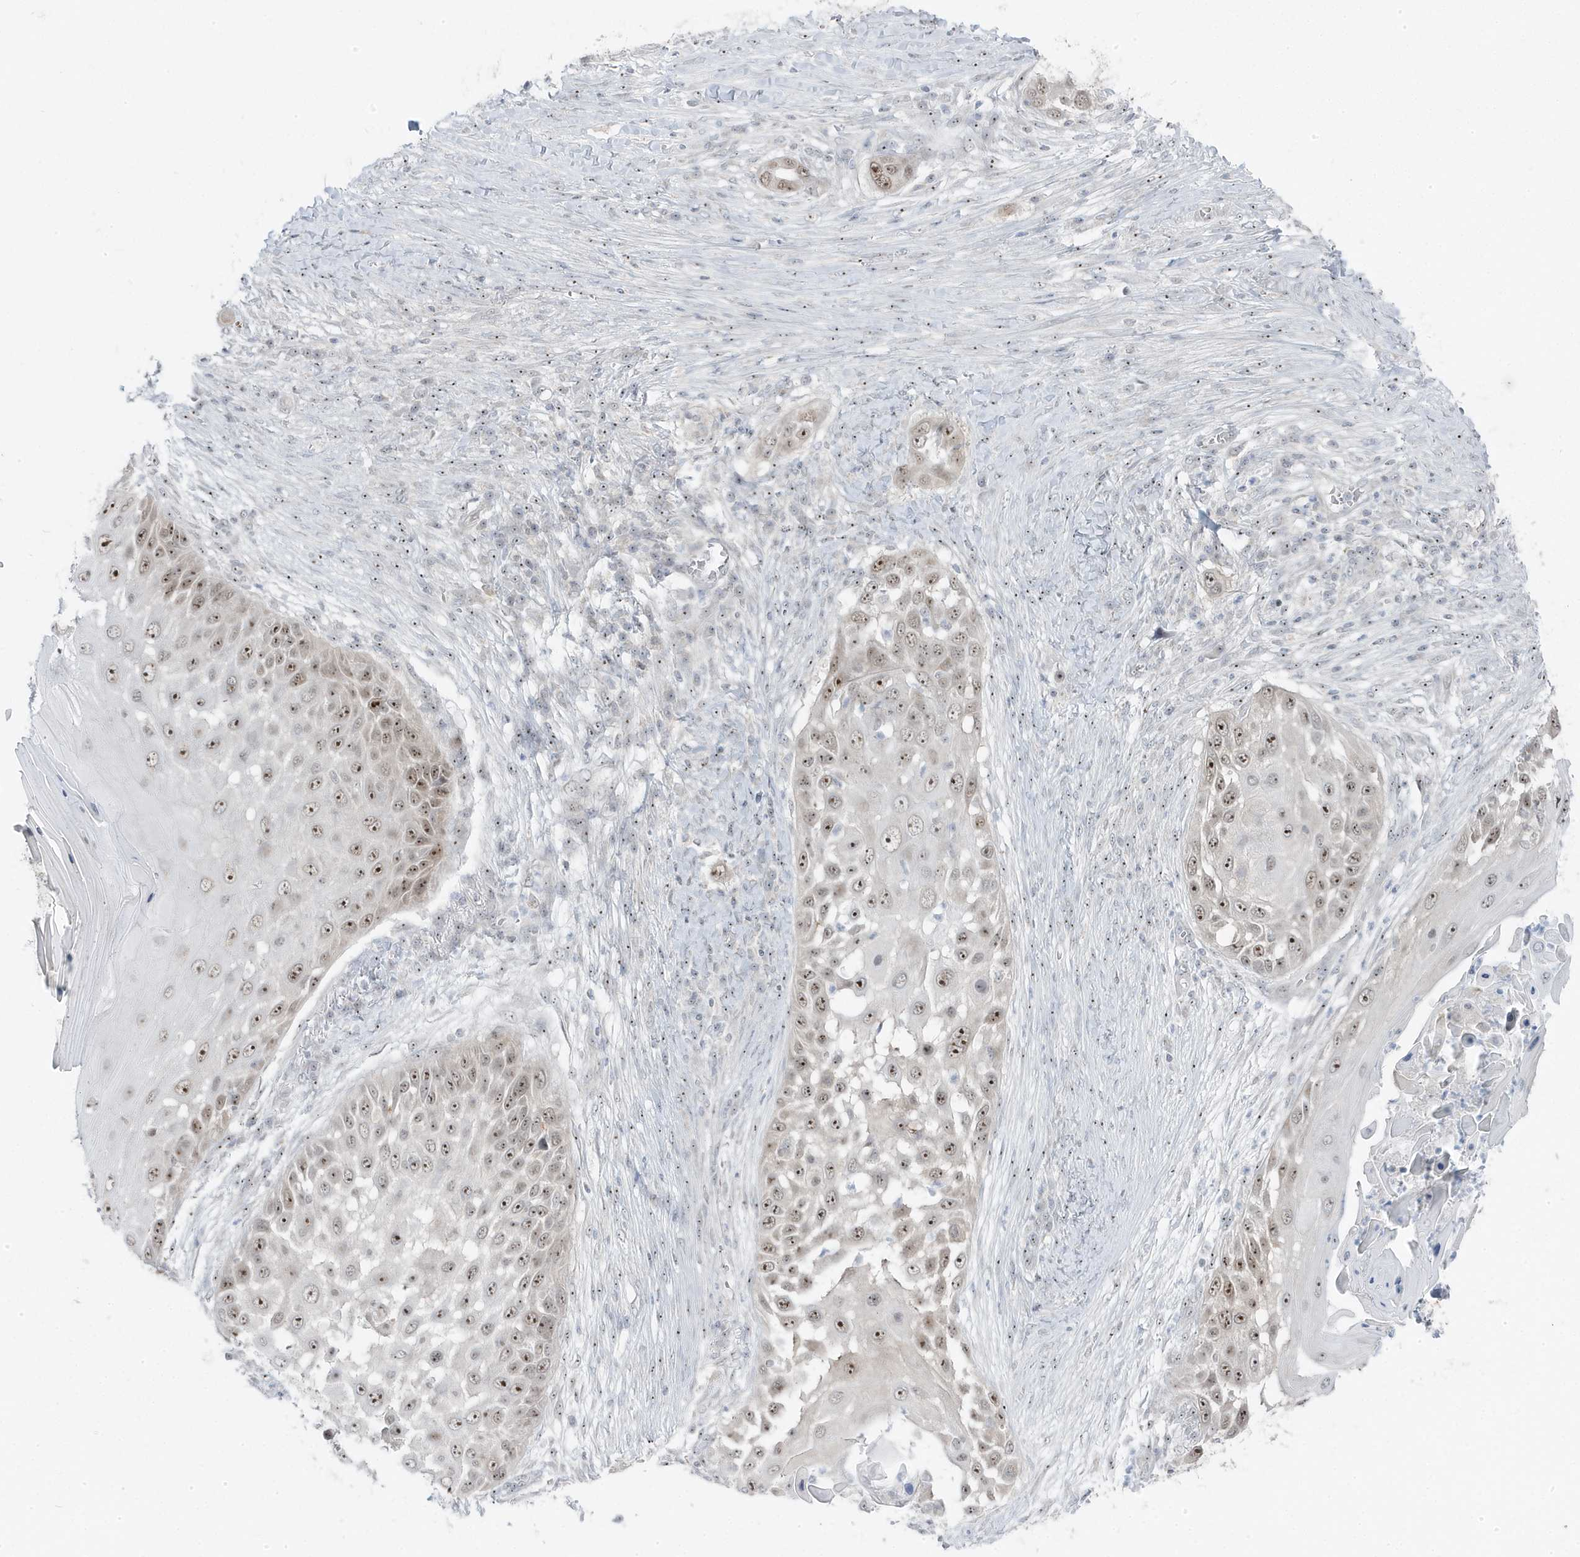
{"staining": {"intensity": "strong", "quantity": ">75%", "location": "cytoplasmic/membranous"}, "tissue": "skin cancer", "cell_type": "Tumor cells", "image_type": "cancer", "snomed": [{"axis": "morphology", "description": "Squamous cell carcinoma, NOS"}, {"axis": "topography", "description": "Skin"}], "caption": "A photomicrograph showing strong cytoplasmic/membranous positivity in approximately >75% of tumor cells in squamous cell carcinoma (skin), as visualized by brown immunohistochemical staining.", "gene": "TSEN15", "patient": {"sex": "female", "age": 44}}